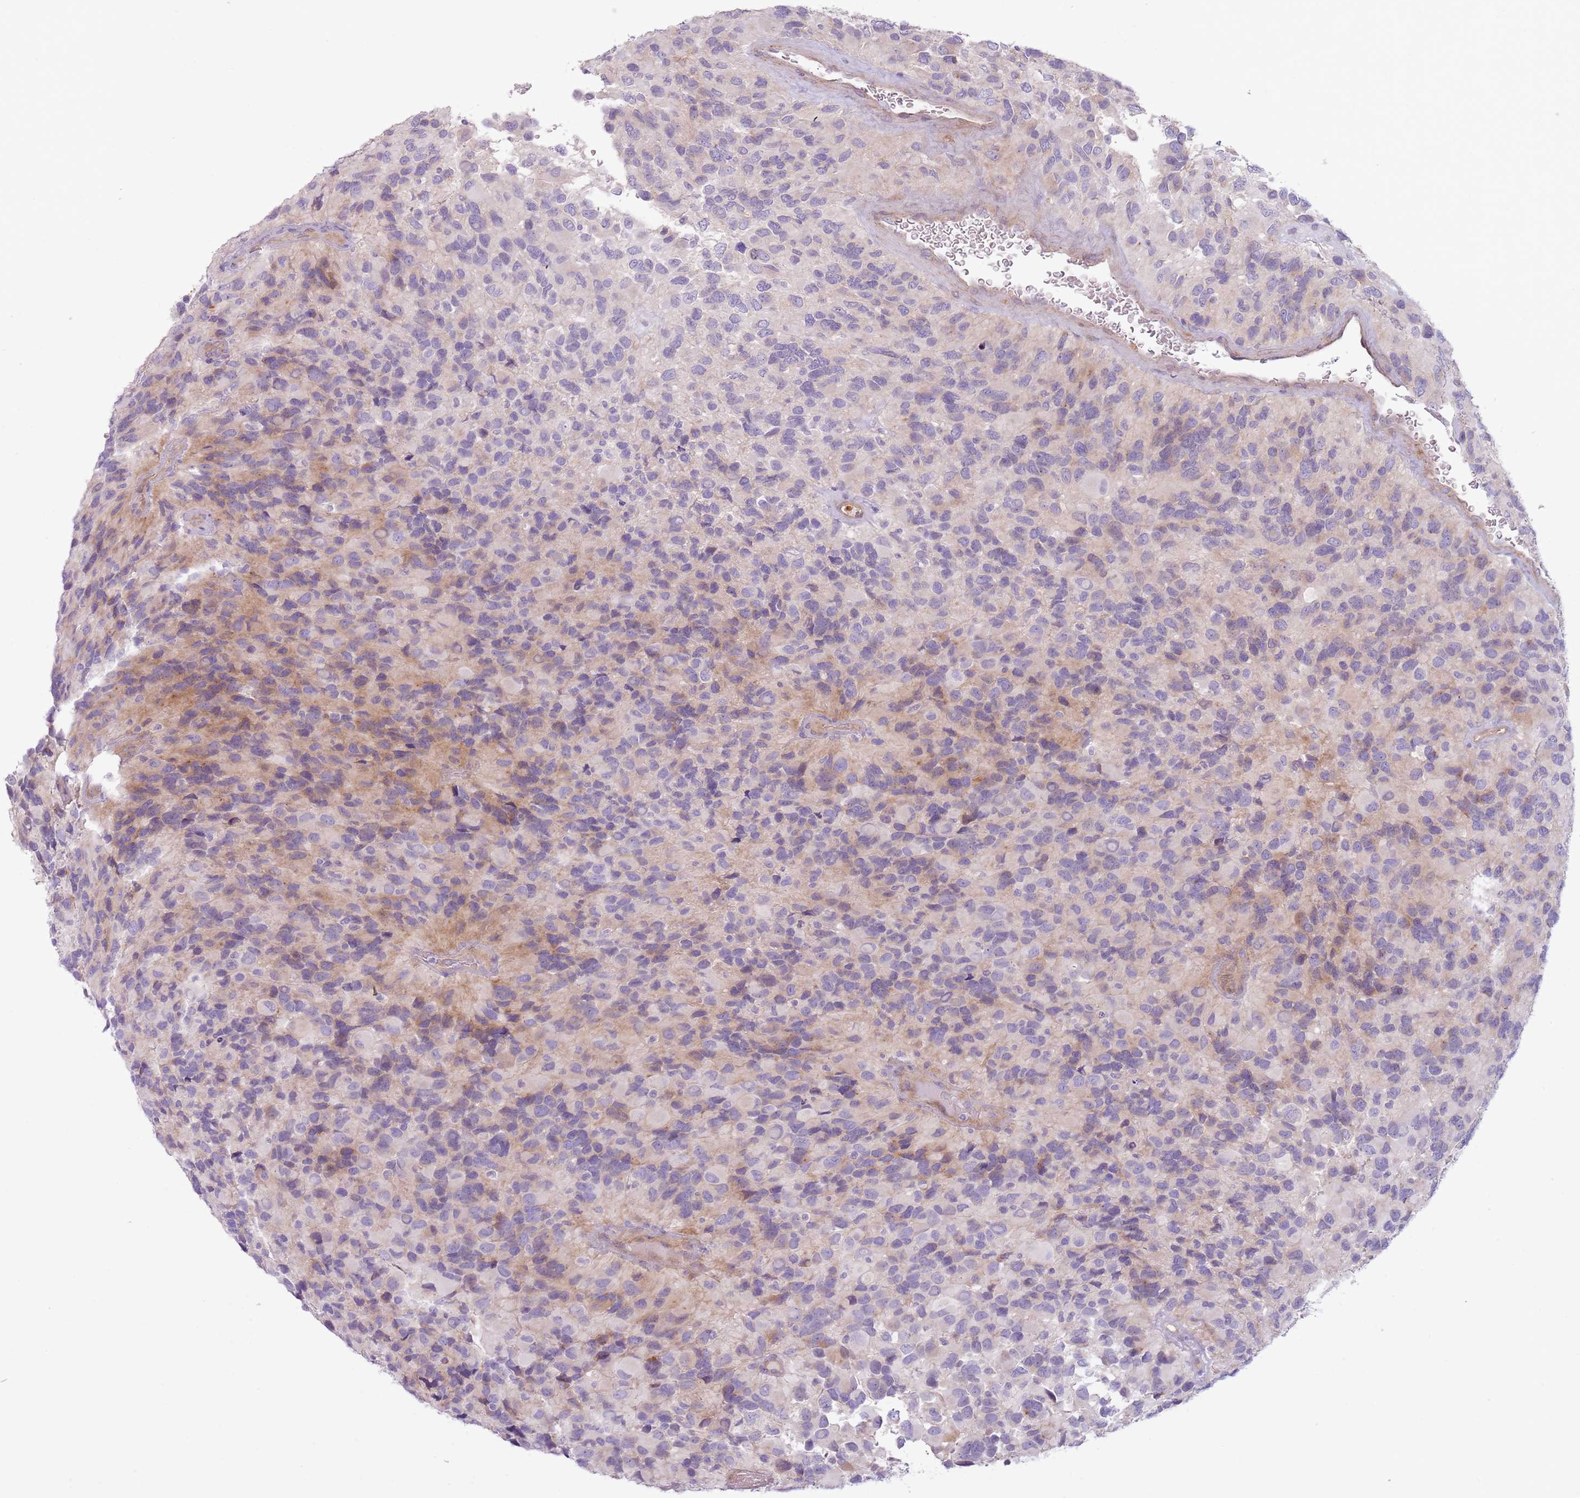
{"staining": {"intensity": "negative", "quantity": "none", "location": "none"}, "tissue": "glioma", "cell_type": "Tumor cells", "image_type": "cancer", "snomed": [{"axis": "morphology", "description": "Glioma, malignant, High grade"}, {"axis": "topography", "description": "Brain"}], "caption": "Tumor cells show no significant protein positivity in malignant glioma (high-grade). (DAB (3,3'-diaminobenzidine) immunohistochemistry visualized using brightfield microscopy, high magnification).", "gene": "MRO", "patient": {"sex": "male", "age": 77}}